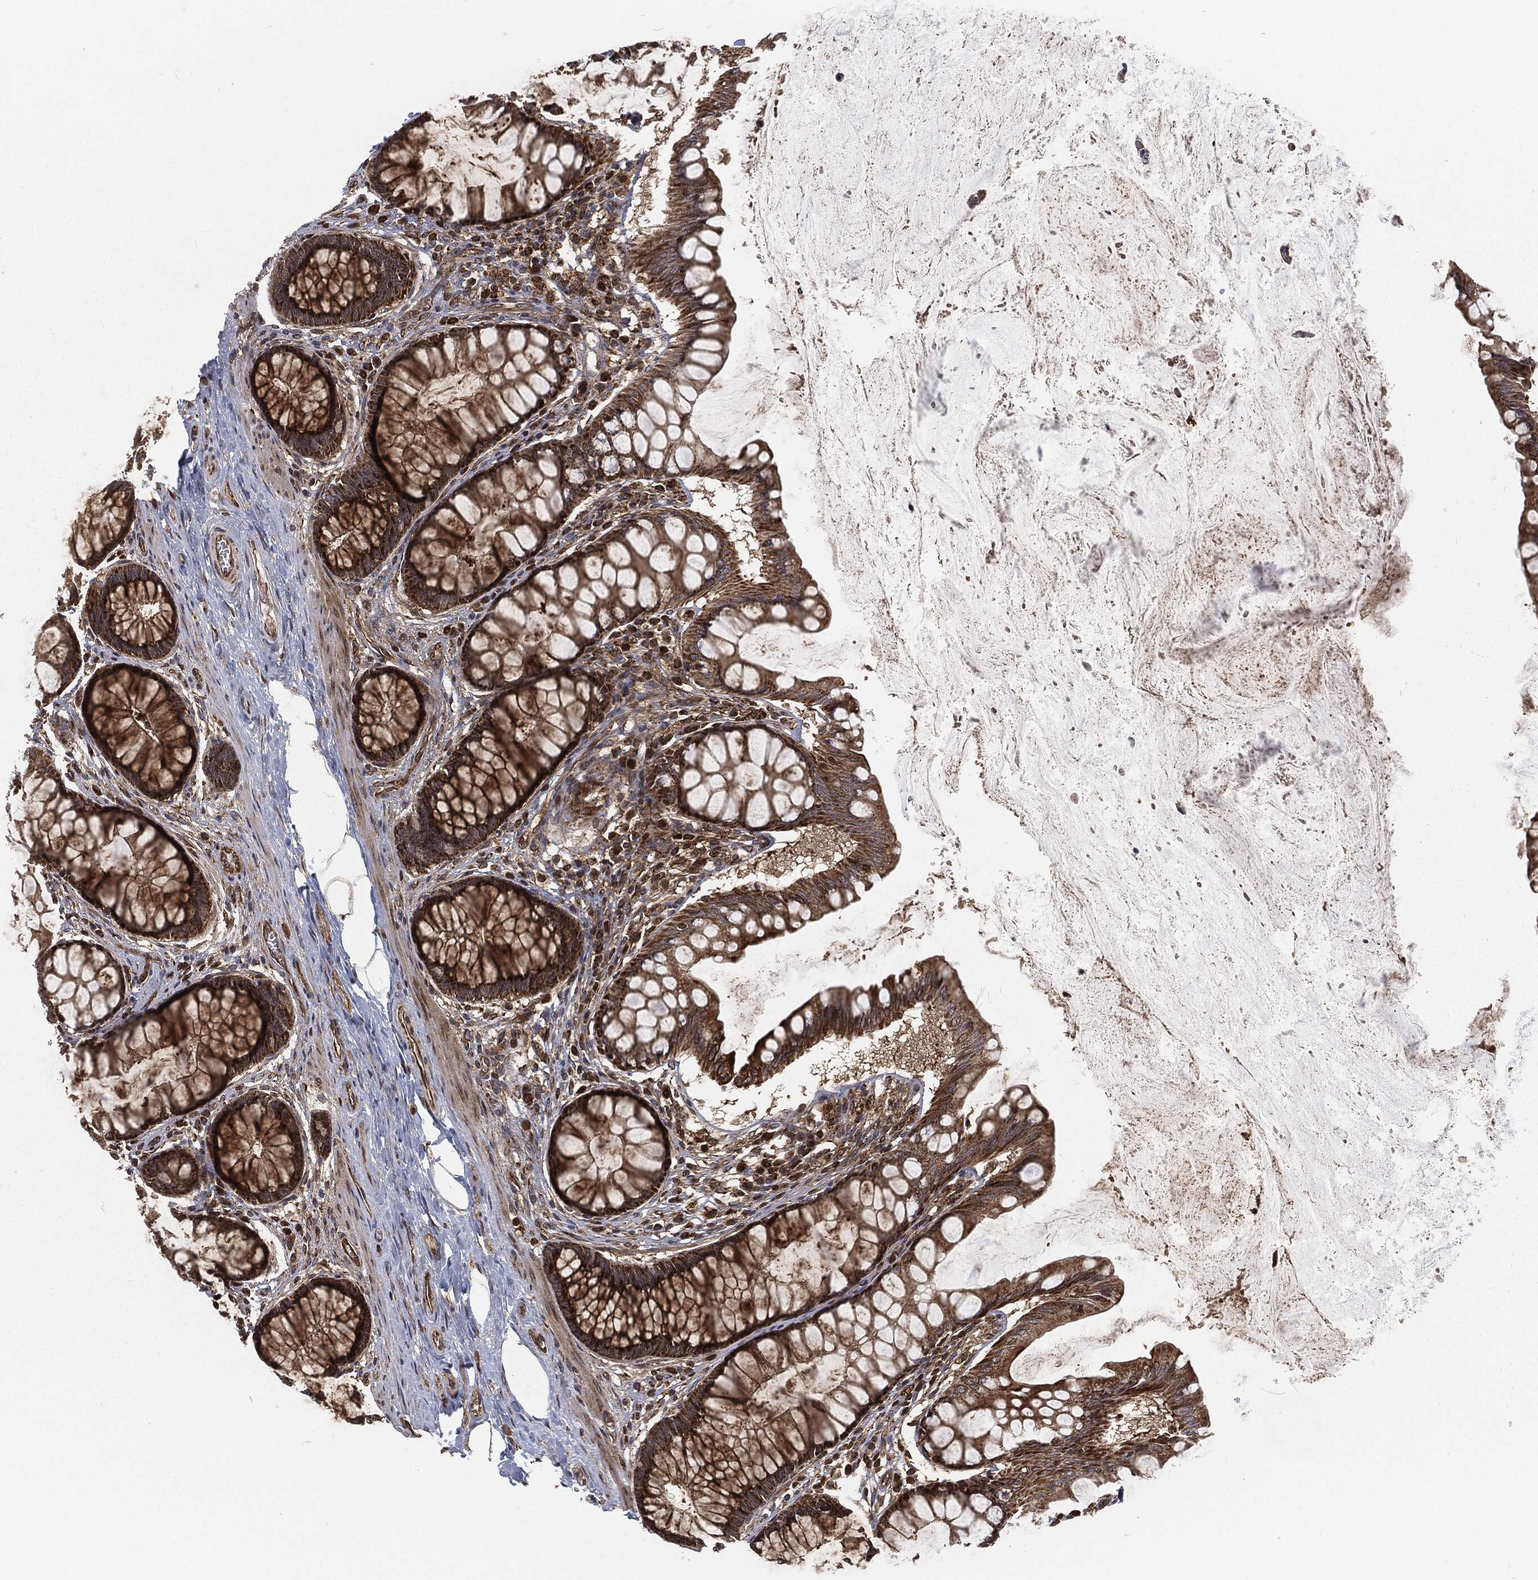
{"staining": {"intensity": "moderate", "quantity": ">75%", "location": "cytoplasmic/membranous"}, "tissue": "colon", "cell_type": "Endothelial cells", "image_type": "normal", "snomed": [{"axis": "morphology", "description": "Normal tissue, NOS"}, {"axis": "topography", "description": "Colon"}], "caption": "Endothelial cells exhibit medium levels of moderate cytoplasmic/membranous positivity in about >75% of cells in normal colon.", "gene": "RFTN1", "patient": {"sex": "female", "age": 65}}